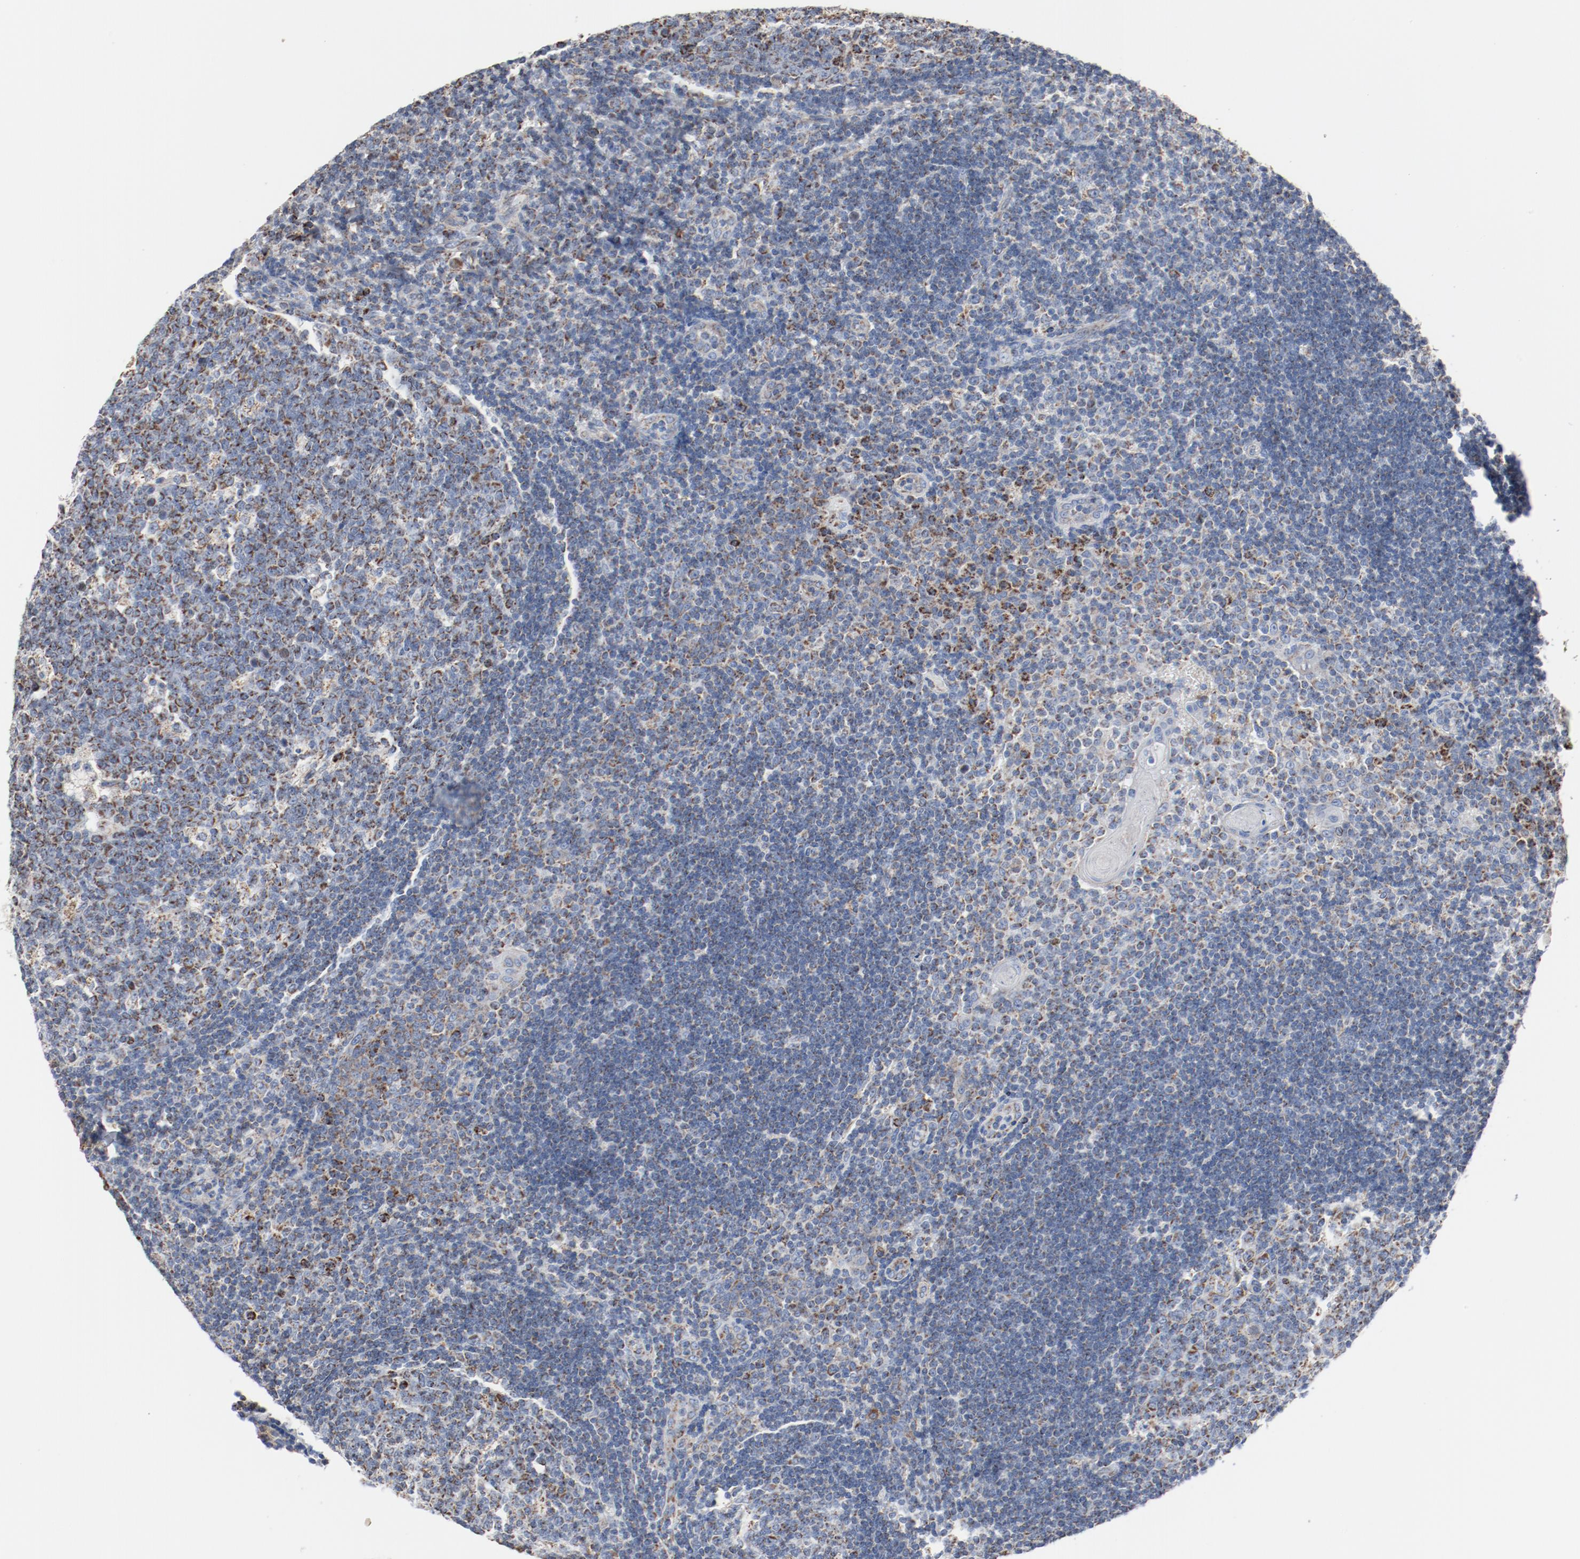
{"staining": {"intensity": "moderate", "quantity": "25%-75%", "location": "cytoplasmic/membranous"}, "tissue": "tonsil", "cell_type": "Germinal center cells", "image_type": "normal", "snomed": [{"axis": "morphology", "description": "Normal tissue, NOS"}, {"axis": "topography", "description": "Tonsil"}], "caption": "High-power microscopy captured an IHC image of unremarkable tonsil, revealing moderate cytoplasmic/membranous expression in about 25%-75% of germinal center cells.", "gene": "NDUFB8", "patient": {"sex": "female", "age": 40}}